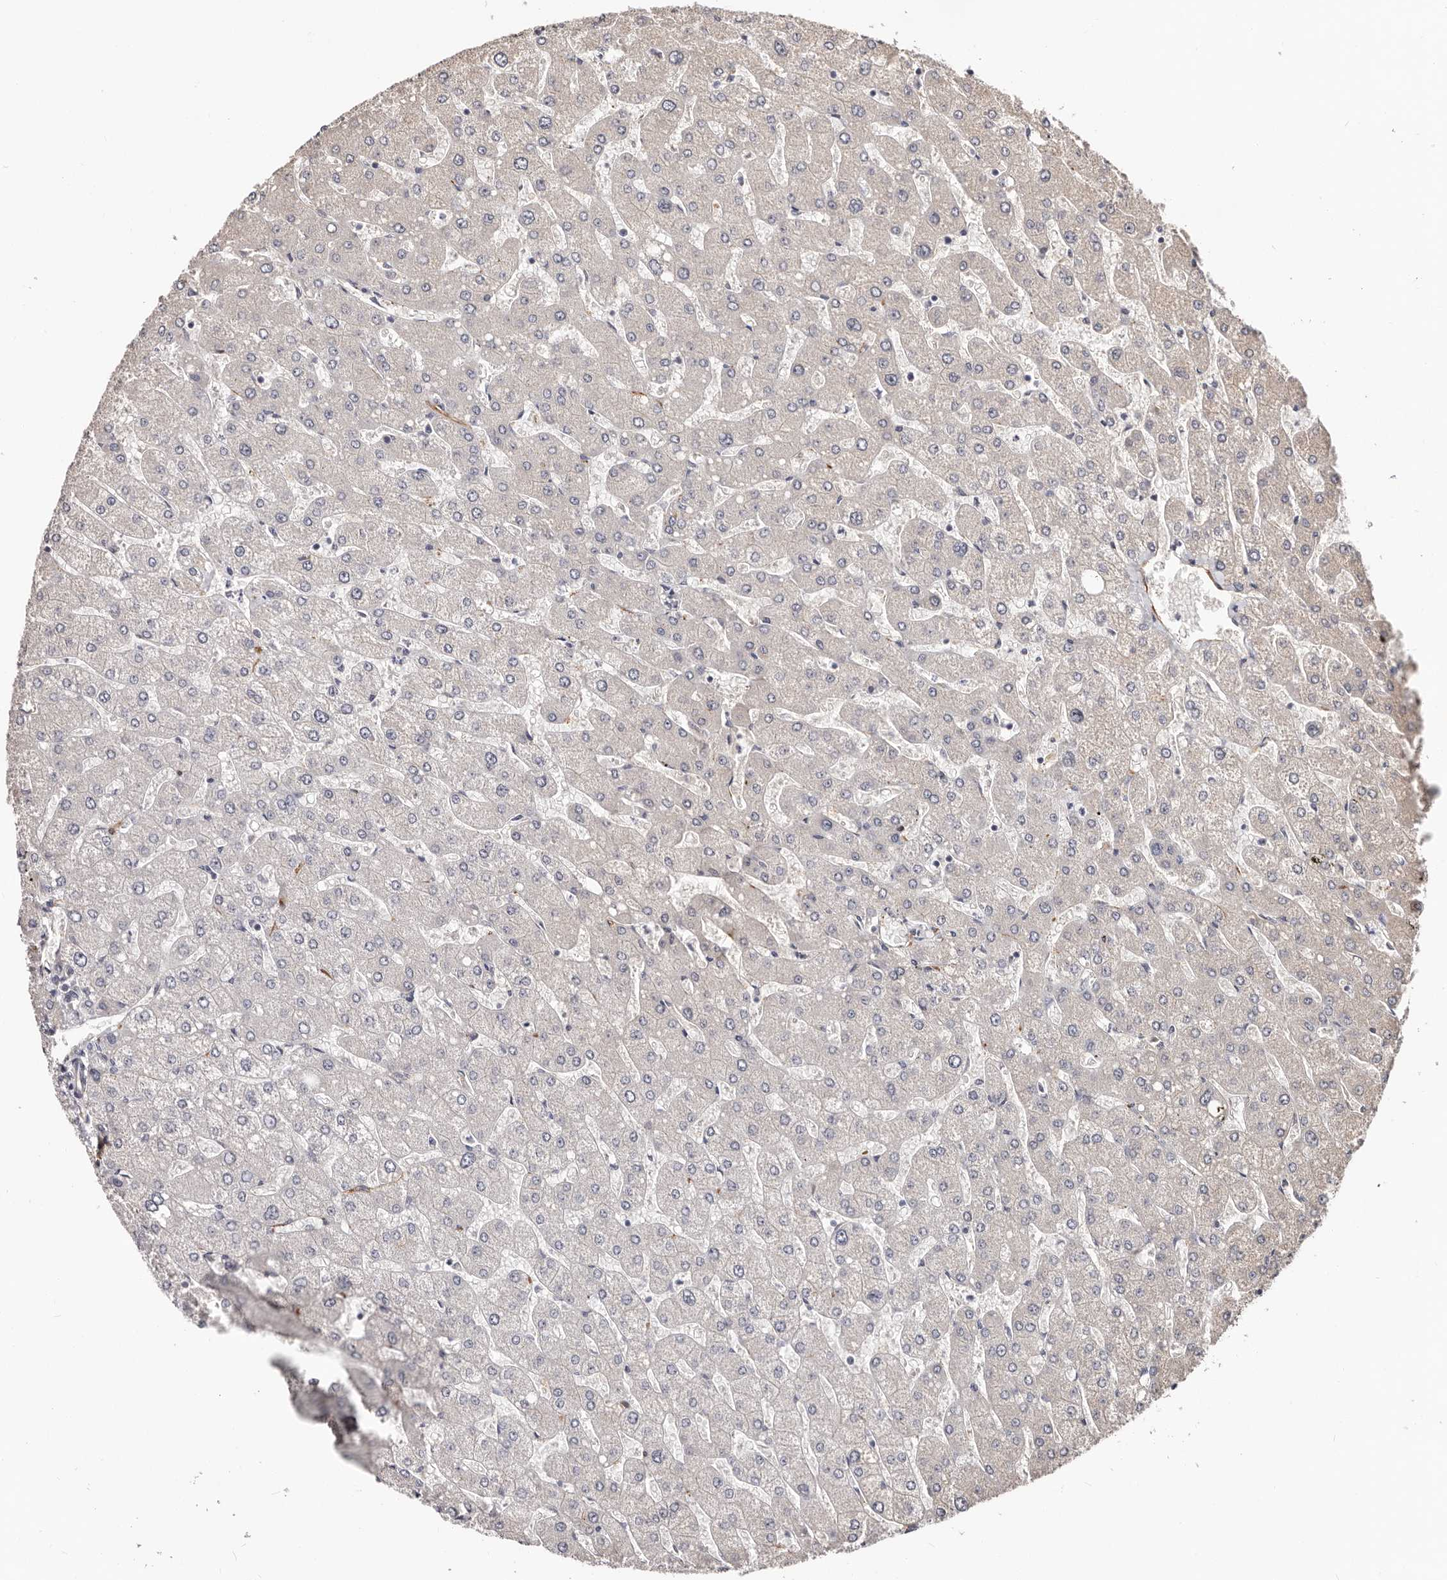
{"staining": {"intensity": "negative", "quantity": "none", "location": "none"}, "tissue": "liver", "cell_type": "Cholangiocytes", "image_type": "normal", "snomed": [{"axis": "morphology", "description": "Normal tissue, NOS"}, {"axis": "topography", "description": "Liver"}], "caption": "Cholangiocytes are negative for brown protein staining in unremarkable liver. The staining is performed using DAB brown chromogen with nuclei counter-stained in using hematoxylin.", "gene": "TRIP13", "patient": {"sex": "male", "age": 55}}